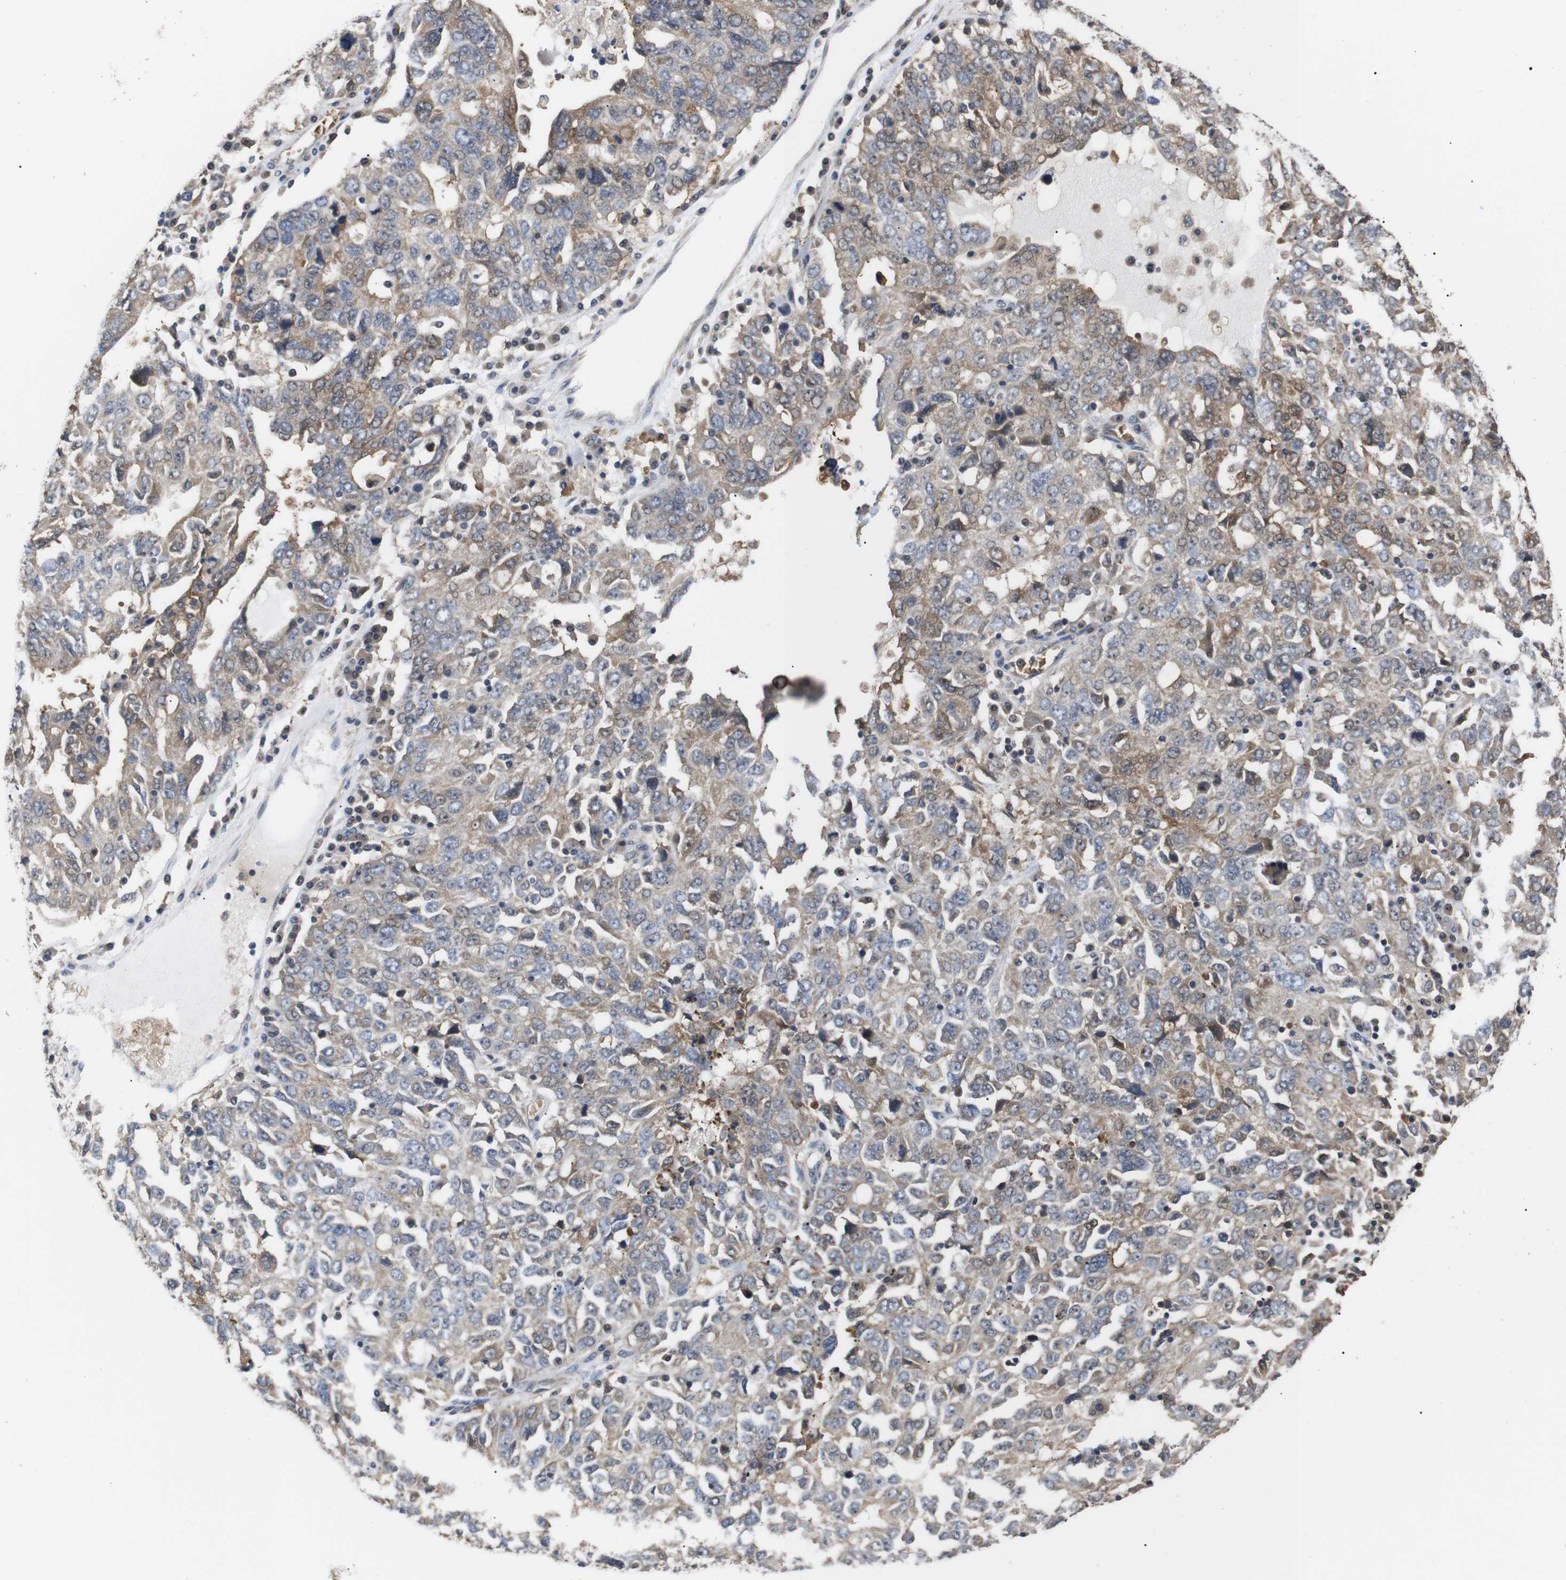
{"staining": {"intensity": "weak", "quantity": ">75%", "location": "cytoplasmic/membranous"}, "tissue": "ovarian cancer", "cell_type": "Tumor cells", "image_type": "cancer", "snomed": [{"axis": "morphology", "description": "Carcinoma, endometroid"}, {"axis": "topography", "description": "Ovary"}], "caption": "Immunohistochemical staining of endometroid carcinoma (ovarian) exhibits low levels of weak cytoplasmic/membranous protein positivity in approximately >75% of tumor cells.", "gene": "DDR1", "patient": {"sex": "female", "age": 62}}